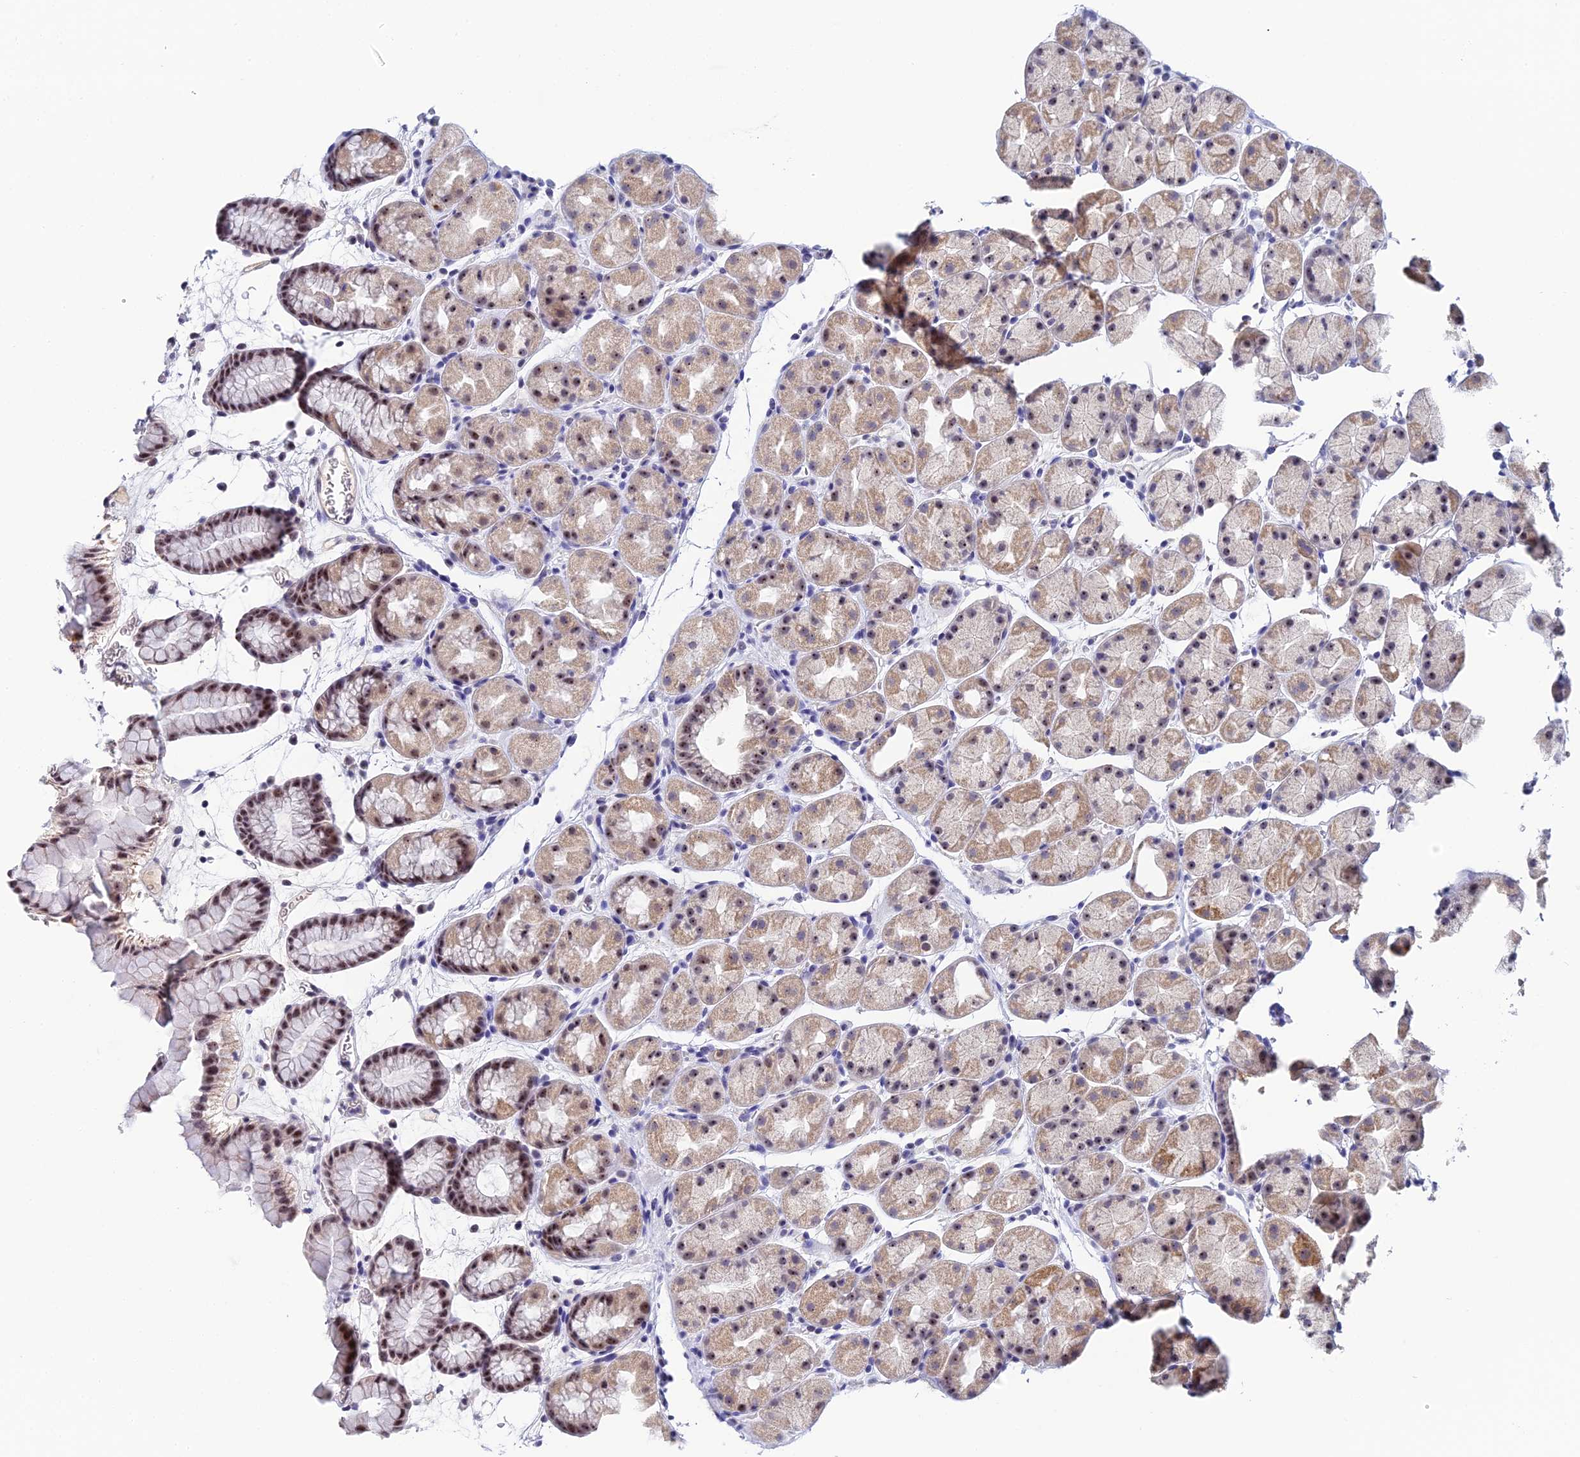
{"staining": {"intensity": "moderate", "quantity": ">75%", "location": "cytoplasmic/membranous,nuclear"}, "tissue": "stomach", "cell_type": "Glandular cells", "image_type": "normal", "snomed": [{"axis": "morphology", "description": "Normal tissue, NOS"}, {"axis": "topography", "description": "Stomach, upper"}, {"axis": "topography", "description": "Stomach"}], "caption": "Human stomach stained for a protein (brown) exhibits moderate cytoplasmic/membranous,nuclear positive positivity in about >75% of glandular cells.", "gene": "PLPP4", "patient": {"sex": "male", "age": 47}}